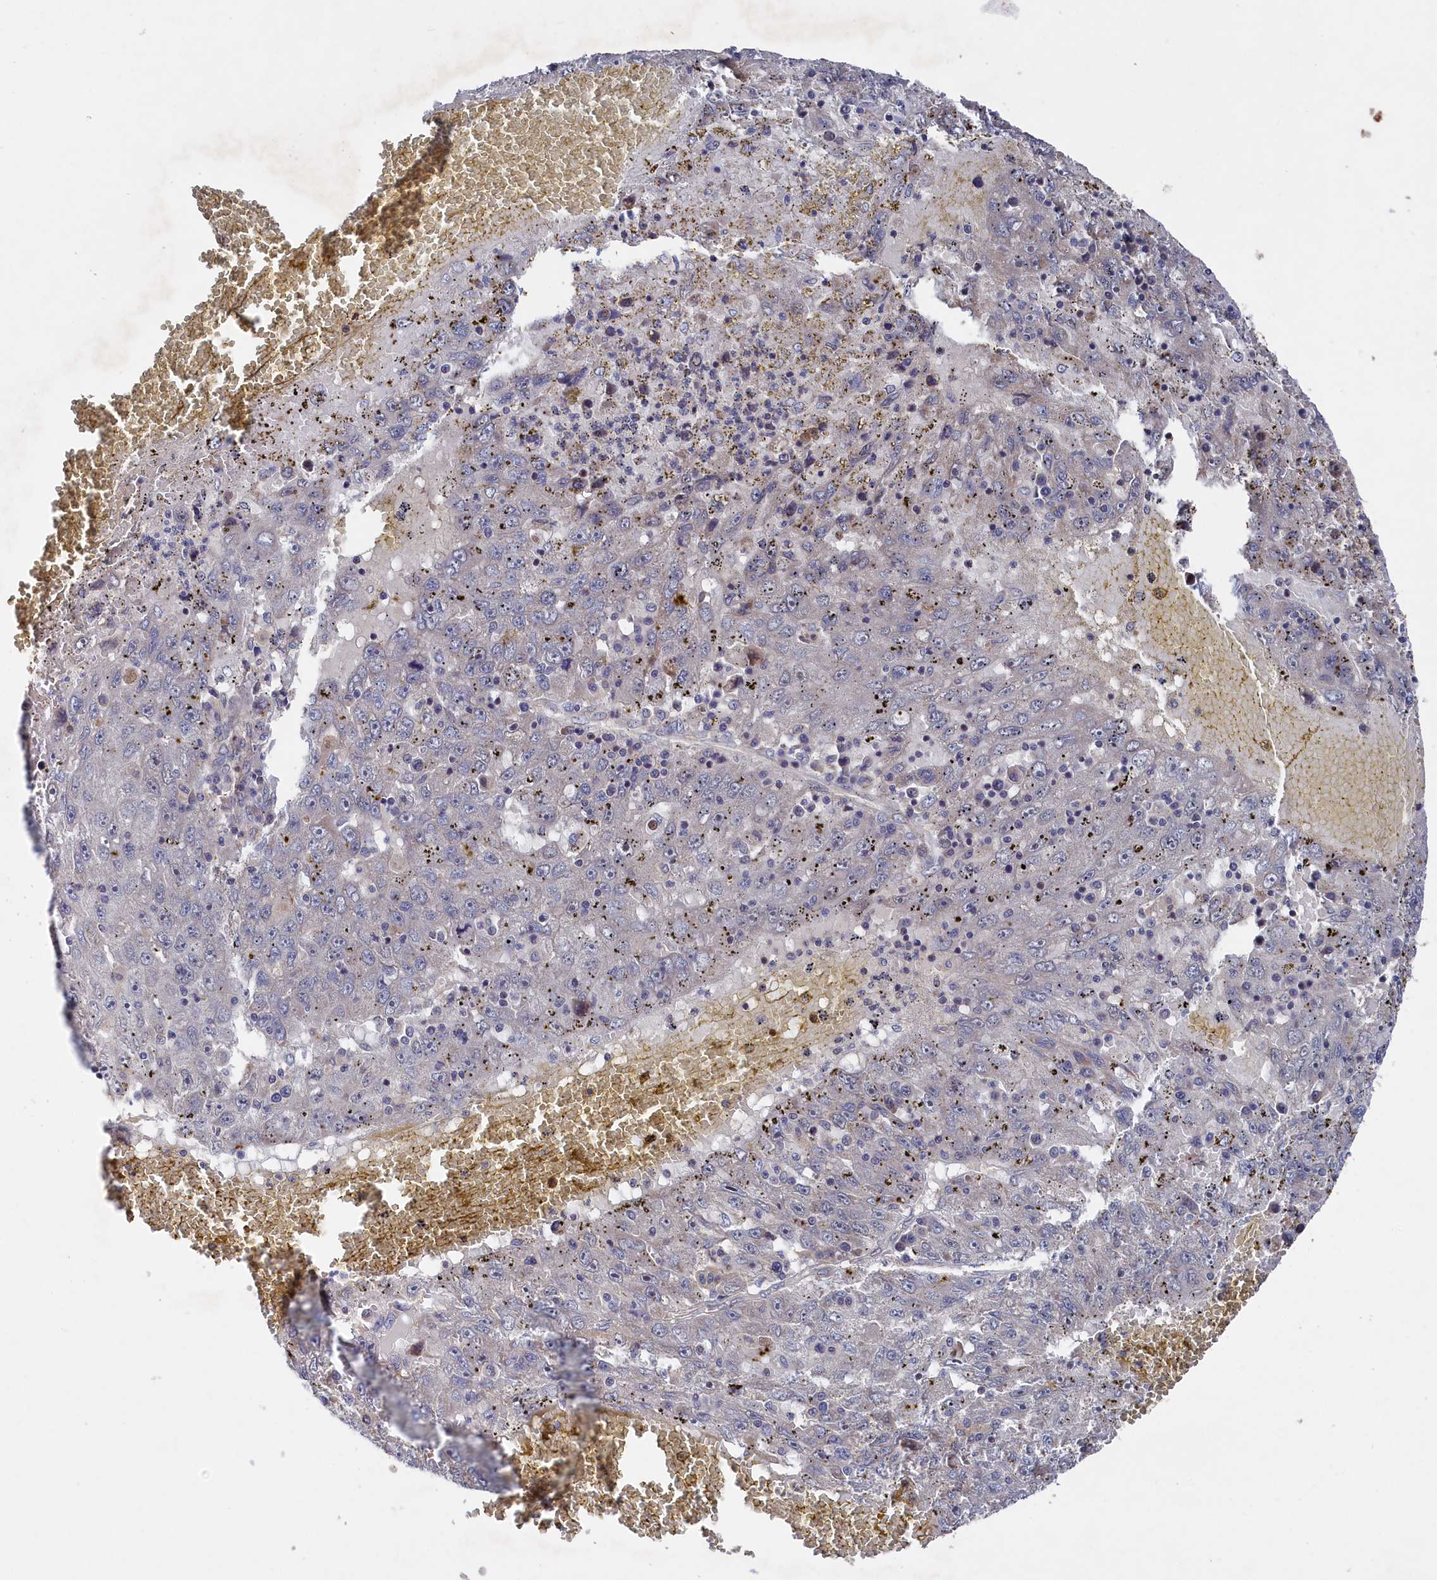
{"staining": {"intensity": "negative", "quantity": "none", "location": "none"}, "tissue": "liver cancer", "cell_type": "Tumor cells", "image_type": "cancer", "snomed": [{"axis": "morphology", "description": "Carcinoma, Hepatocellular, NOS"}, {"axis": "topography", "description": "Liver"}], "caption": "Immunohistochemistry micrograph of liver cancer (hepatocellular carcinoma) stained for a protein (brown), which demonstrates no staining in tumor cells.", "gene": "SUPV3L1", "patient": {"sex": "male", "age": 49}}